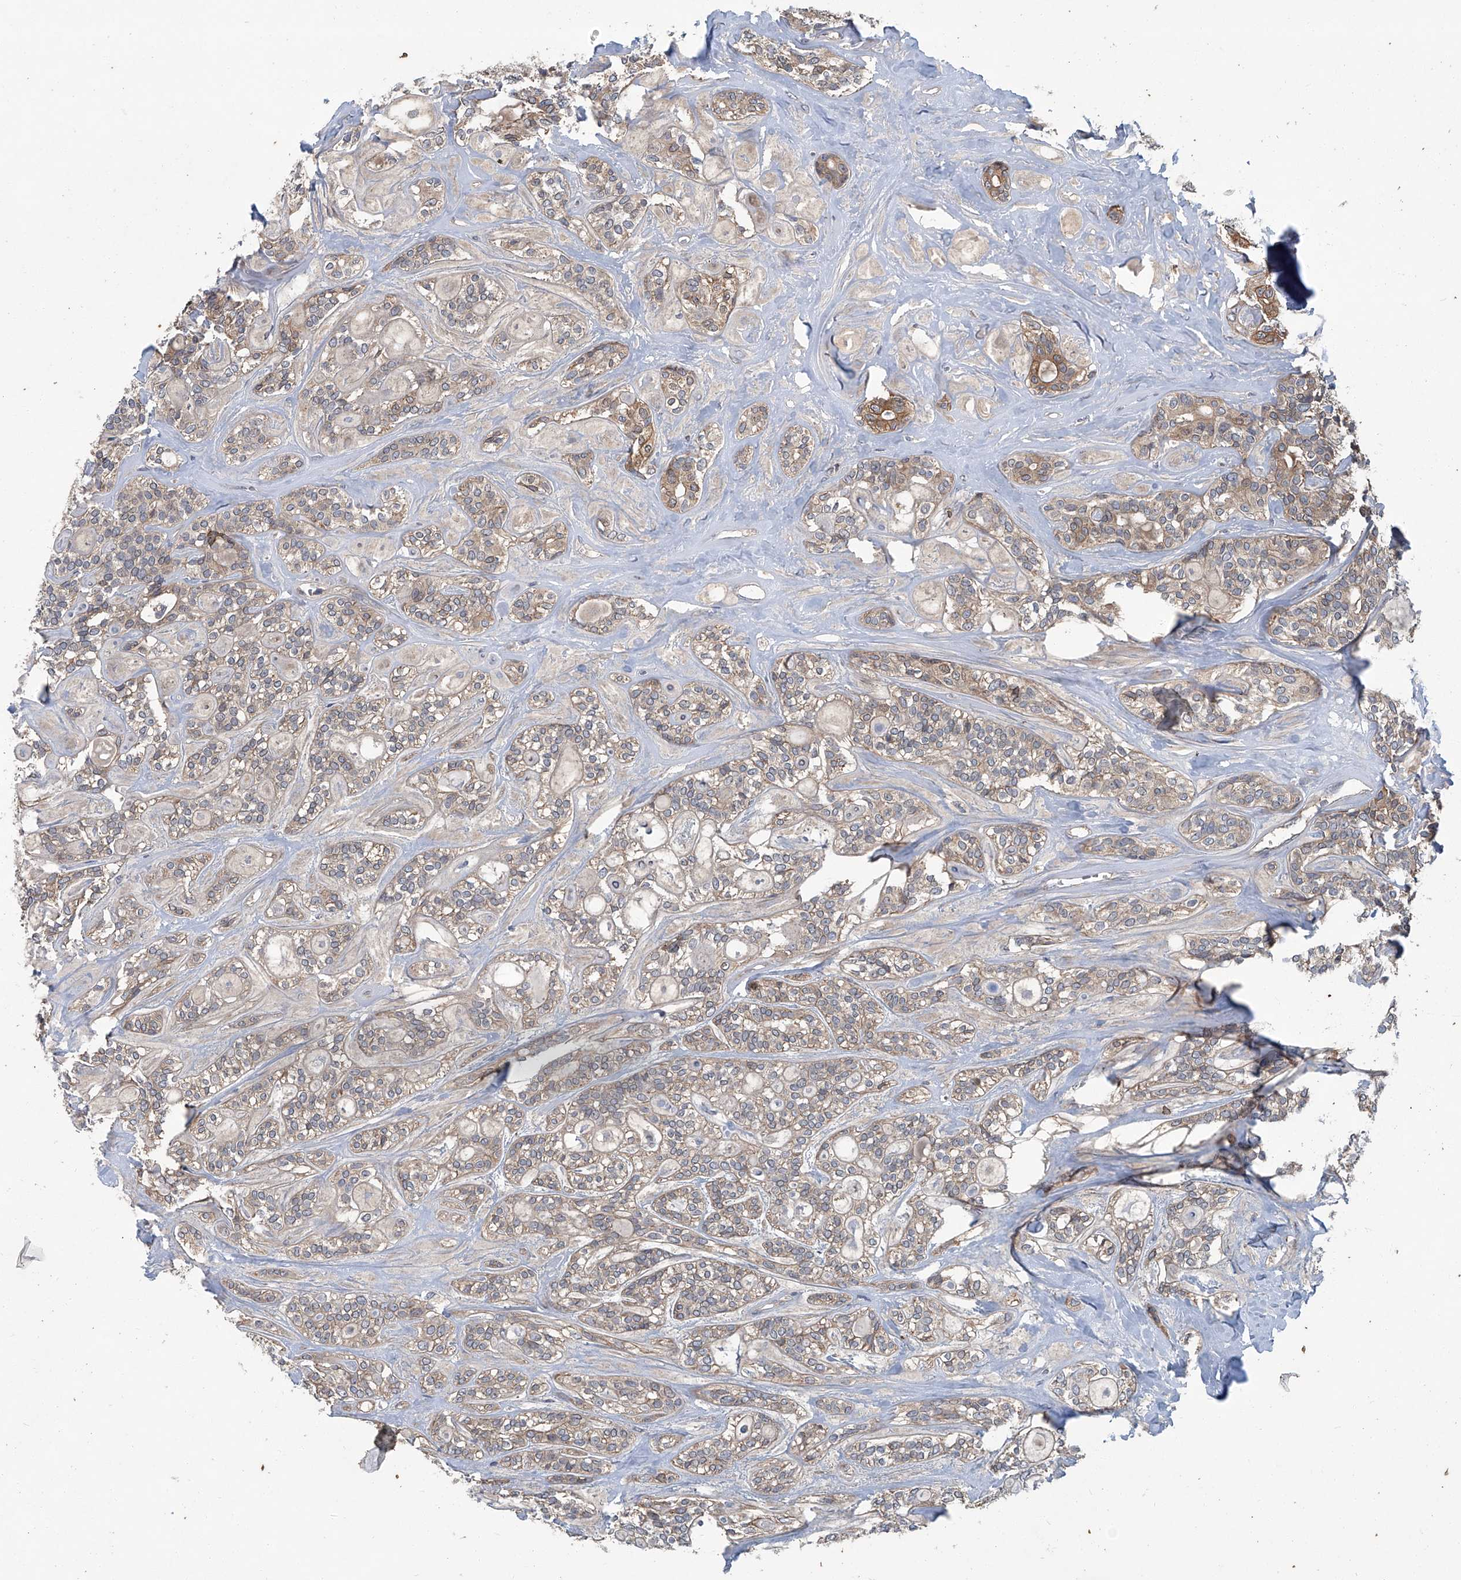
{"staining": {"intensity": "moderate", "quantity": "<25%", "location": "cytoplasmic/membranous"}, "tissue": "head and neck cancer", "cell_type": "Tumor cells", "image_type": "cancer", "snomed": [{"axis": "morphology", "description": "Adenocarcinoma, NOS"}, {"axis": "topography", "description": "Head-Neck"}], "caption": "Immunohistochemistry of human adenocarcinoma (head and neck) shows low levels of moderate cytoplasmic/membranous expression in approximately <25% of tumor cells.", "gene": "ANKRD34A", "patient": {"sex": "male", "age": 66}}